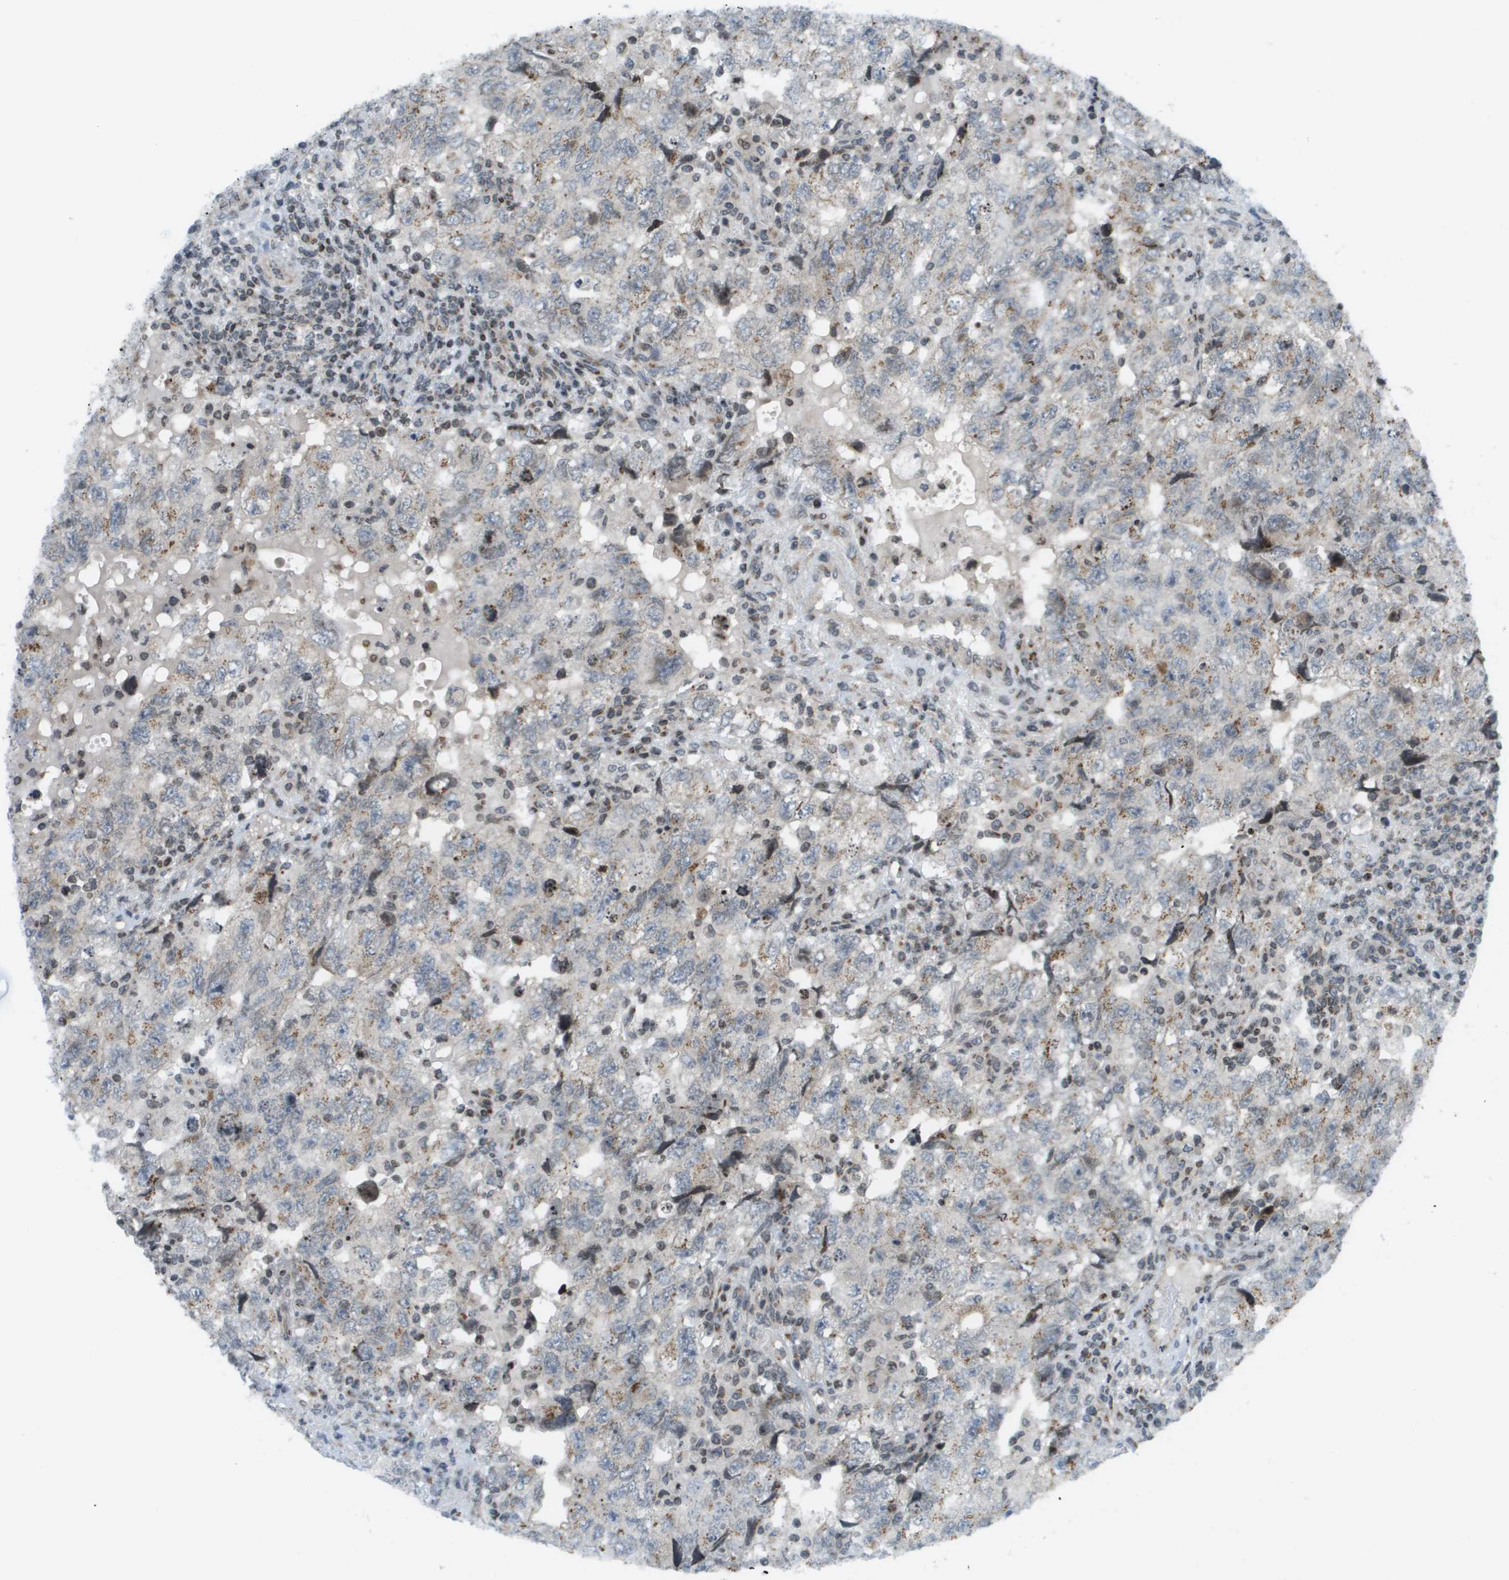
{"staining": {"intensity": "weak", "quantity": "25%-75%", "location": "cytoplasmic/membranous"}, "tissue": "testis cancer", "cell_type": "Tumor cells", "image_type": "cancer", "snomed": [{"axis": "morphology", "description": "Seminoma, NOS"}, {"axis": "topography", "description": "Testis"}], "caption": "DAB immunohistochemical staining of testis cancer (seminoma) exhibits weak cytoplasmic/membranous protein positivity in about 25%-75% of tumor cells.", "gene": "EVC", "patient": {"sex": "male", "age": 22}}